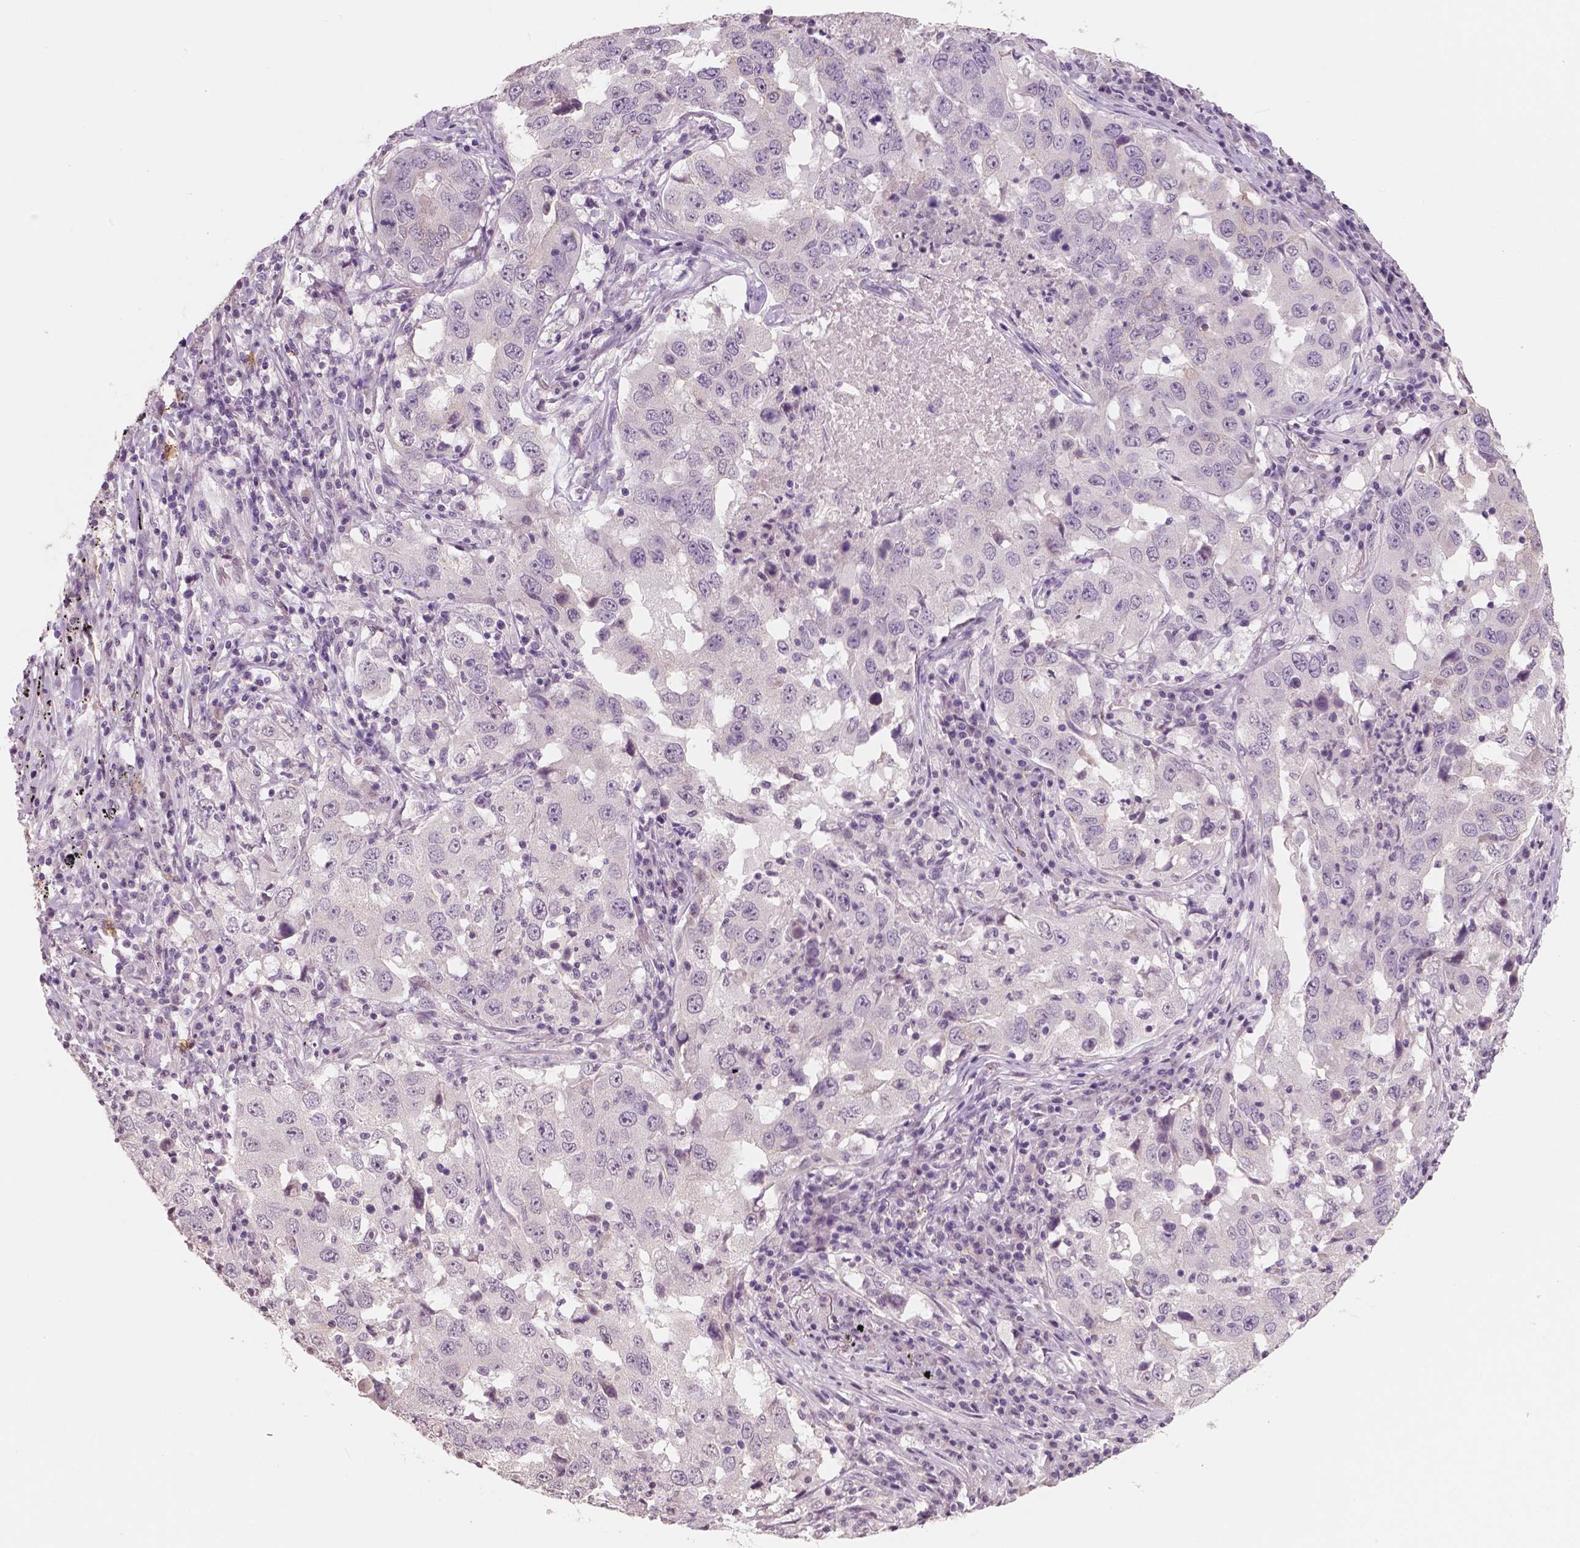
{"staining": {"intensity": "negative", "quantity": "none", "location": "none"}, "tissue": "lung cancer", "cell_type": "Tumor cells", "image_type": "cancer", "snomed": [{"axis": "morphology", "description": "Adenocarcinoma, NOS"}, {"axis": "topography", "description": "Lung"}], "caption": "The micrograph reveals no staining of tumor cells in lung adenocarcinoma.", "gene": "KIT", "patient": {"sex": "male", "age": 73}}